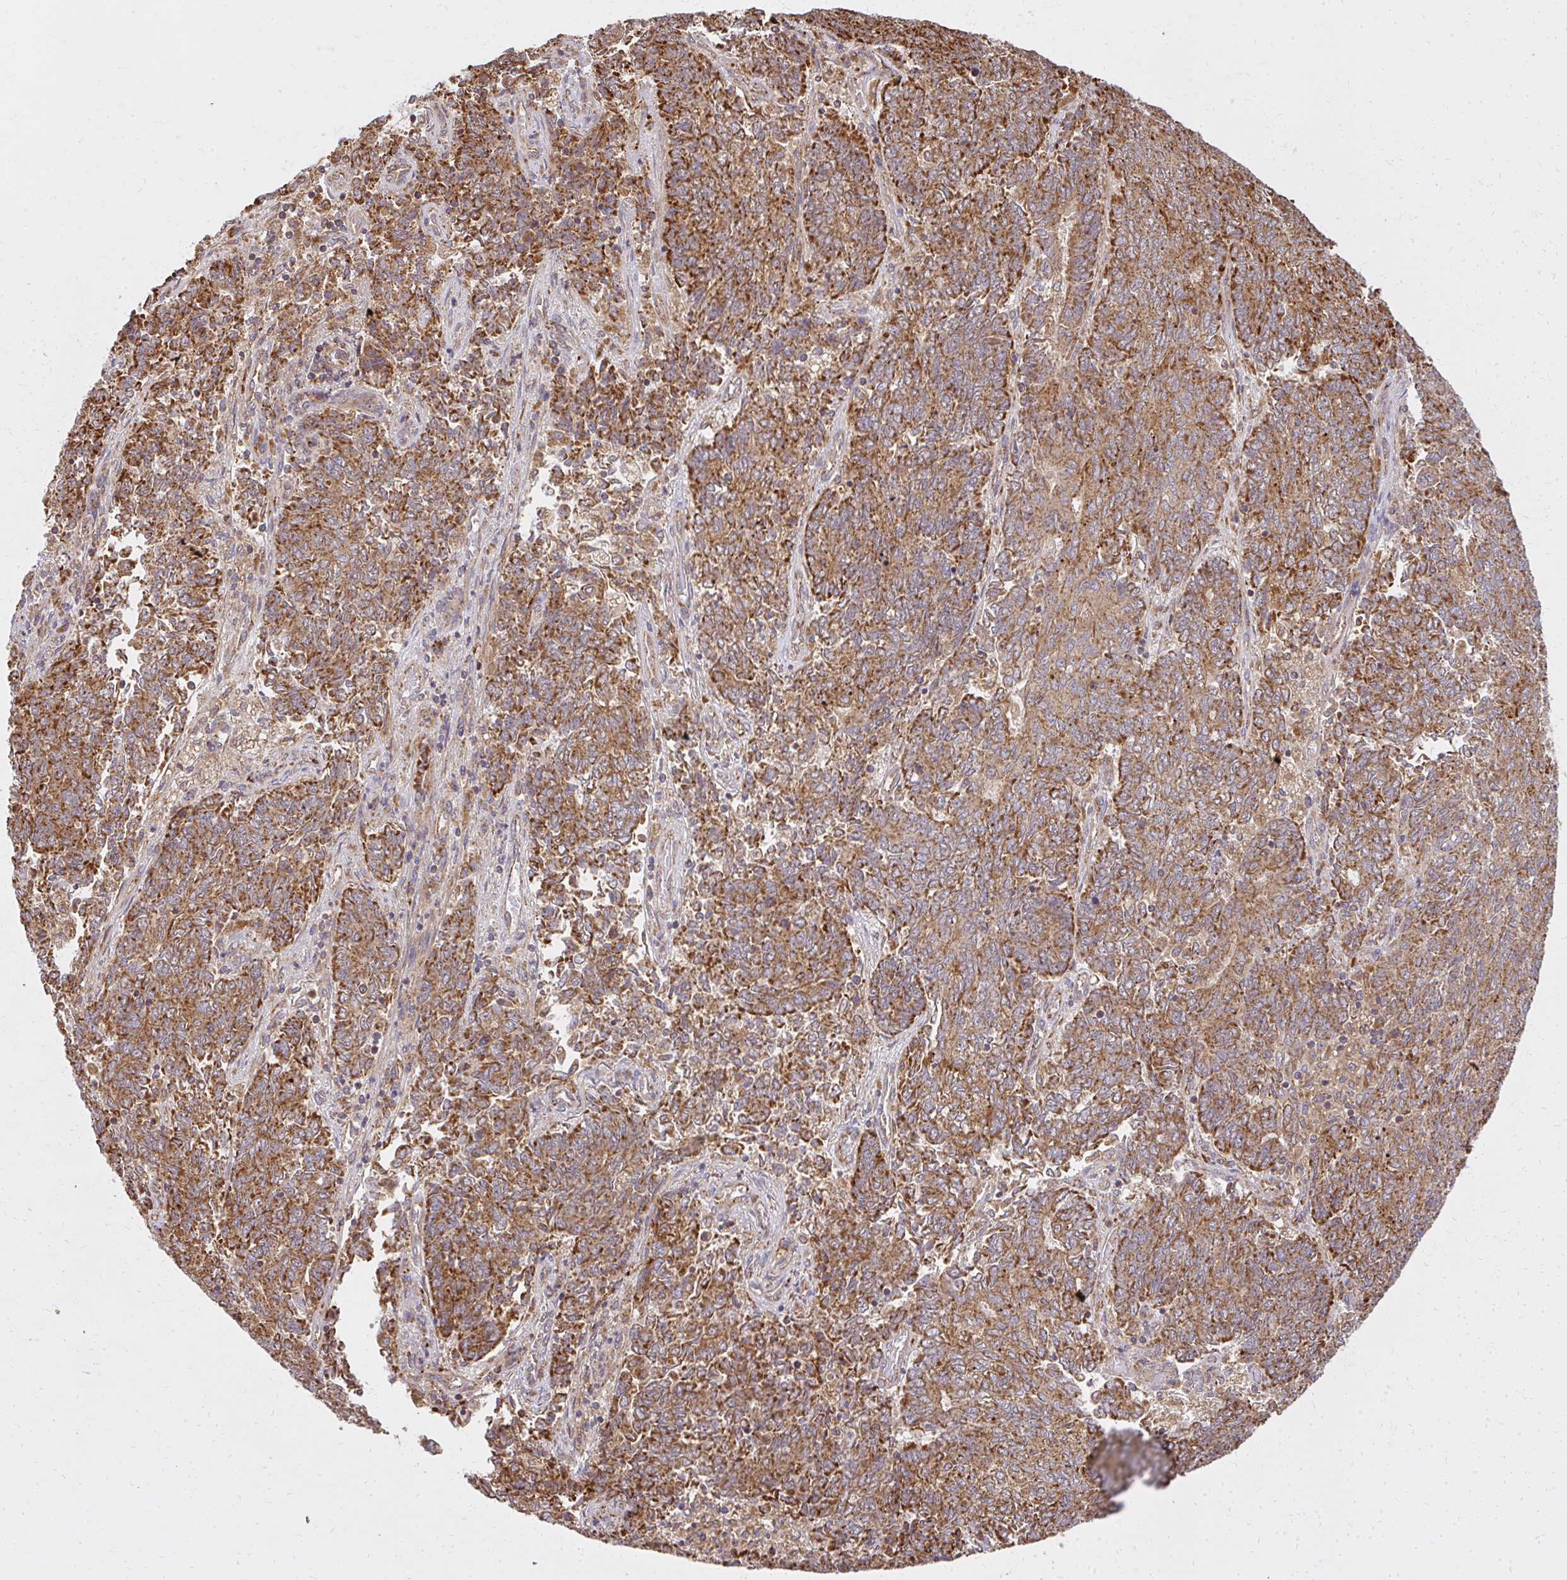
{"staining": {"intensity": "strong", "quantity": ">75%", "location": "cytoplasmic/membranous"}, "tissue": "endometrial cancer", "cell_type": "Tumor cells", "image_type": "cancer", "snomed": [{"axis": "morphology", "description": "Adenocarcinoma, NOS"}, {"axis": "topography", "description": "Endometrium"}], "caption": "Immunohistochemistry (IHC) photomicrograph of neoplastic tissue: endometrial cancer stained using immunohistochemistry displays high levels of strong protein expression localized specifically in the cytoplasmic/membranous of tumor cells, appearing as a cytoplasmic/membranous brown color.", "gene": "GNS", "patient": {"sex": "female", "age": 80}}